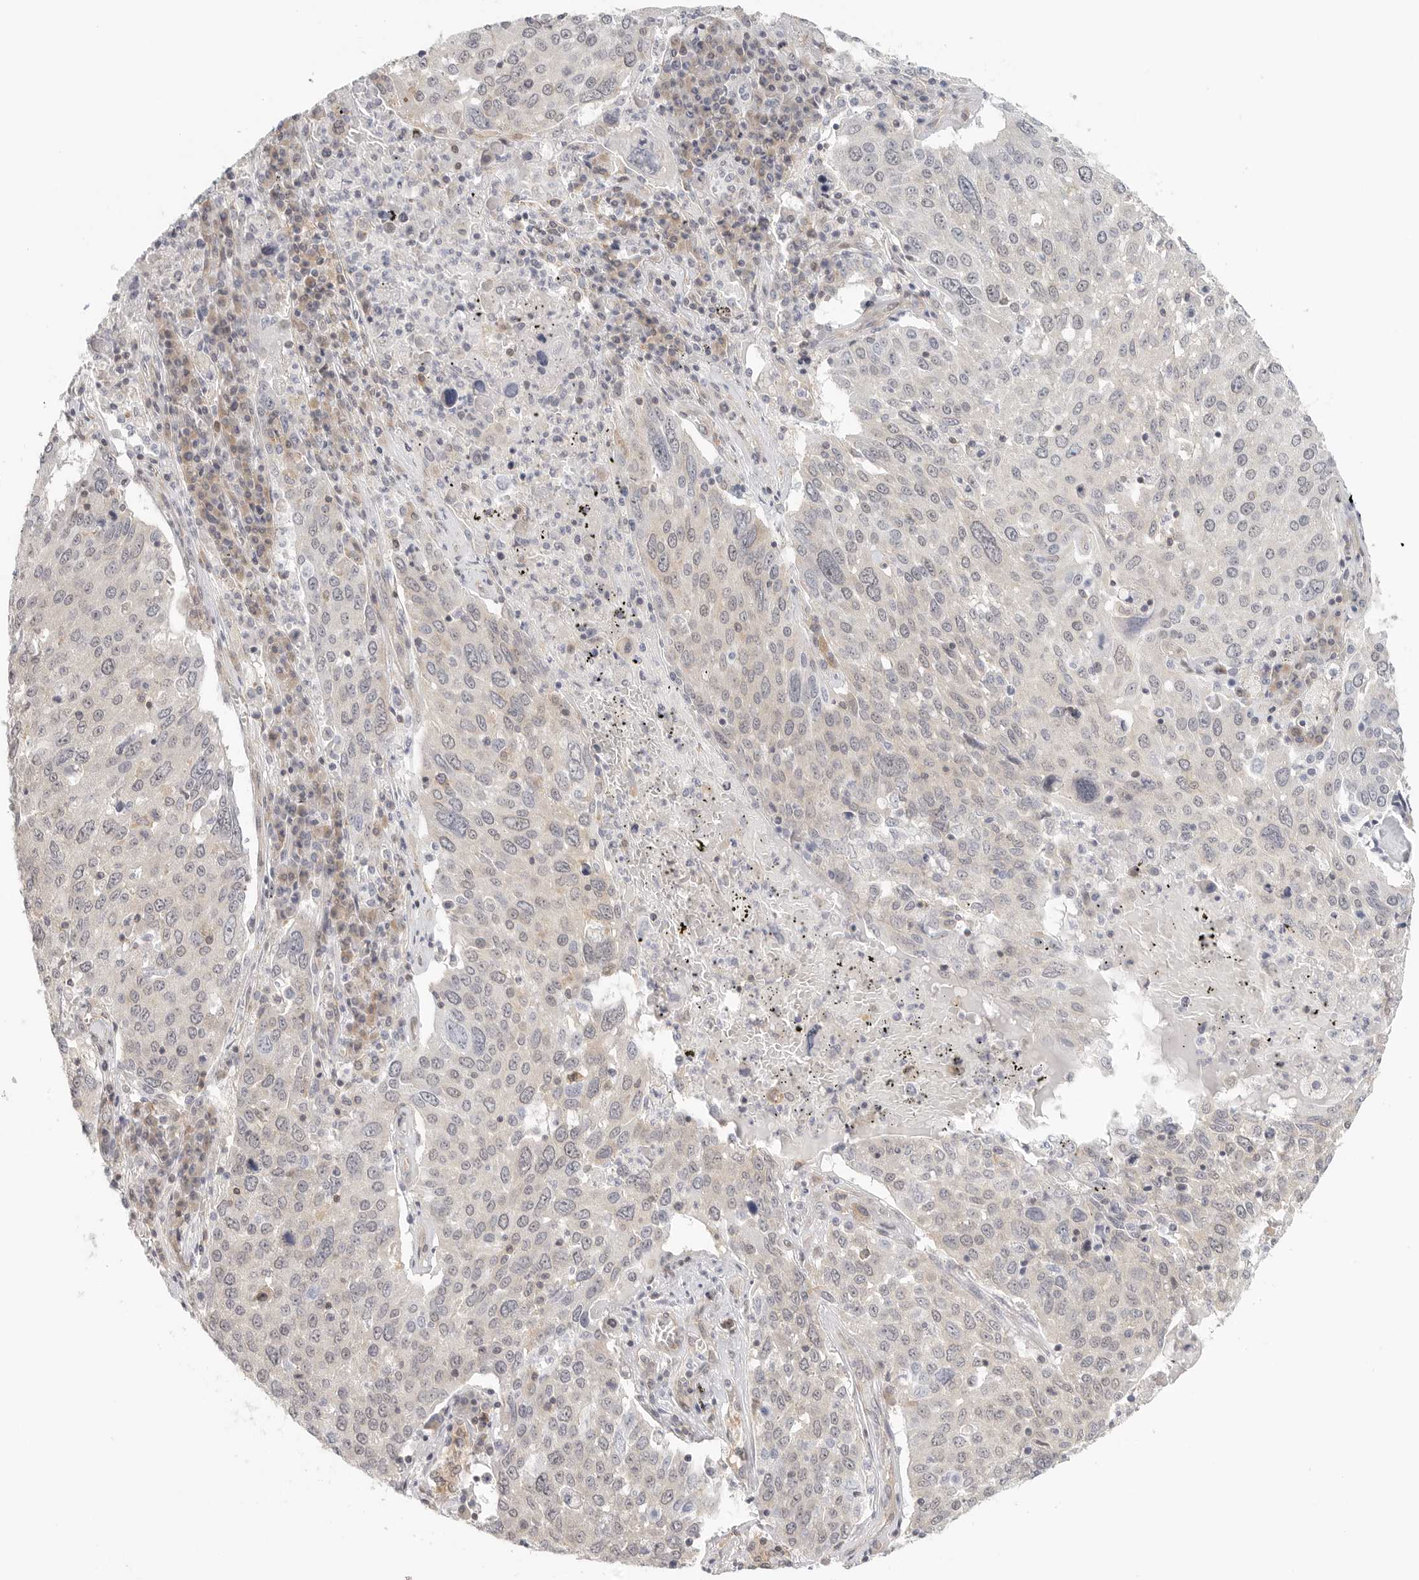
{"staining": {"intensity": "negative", "quantity": "none", "location": "none"}, "tissue": "lung cancer", "cell_type": "Tumor cells", "image_type": "cancer", "snomed": [{"axis": "morphology", "description": "Squamous cell carcinoma, NOS"}, {"axis": "topography", "description": "Lung"}], "caption": "A photomicrograph of lung cancer stained for a protein demonstrates no brown staining in tumor cells.", "gene": "HDAC6", "patient": {"sex": "male", "age": 65}}